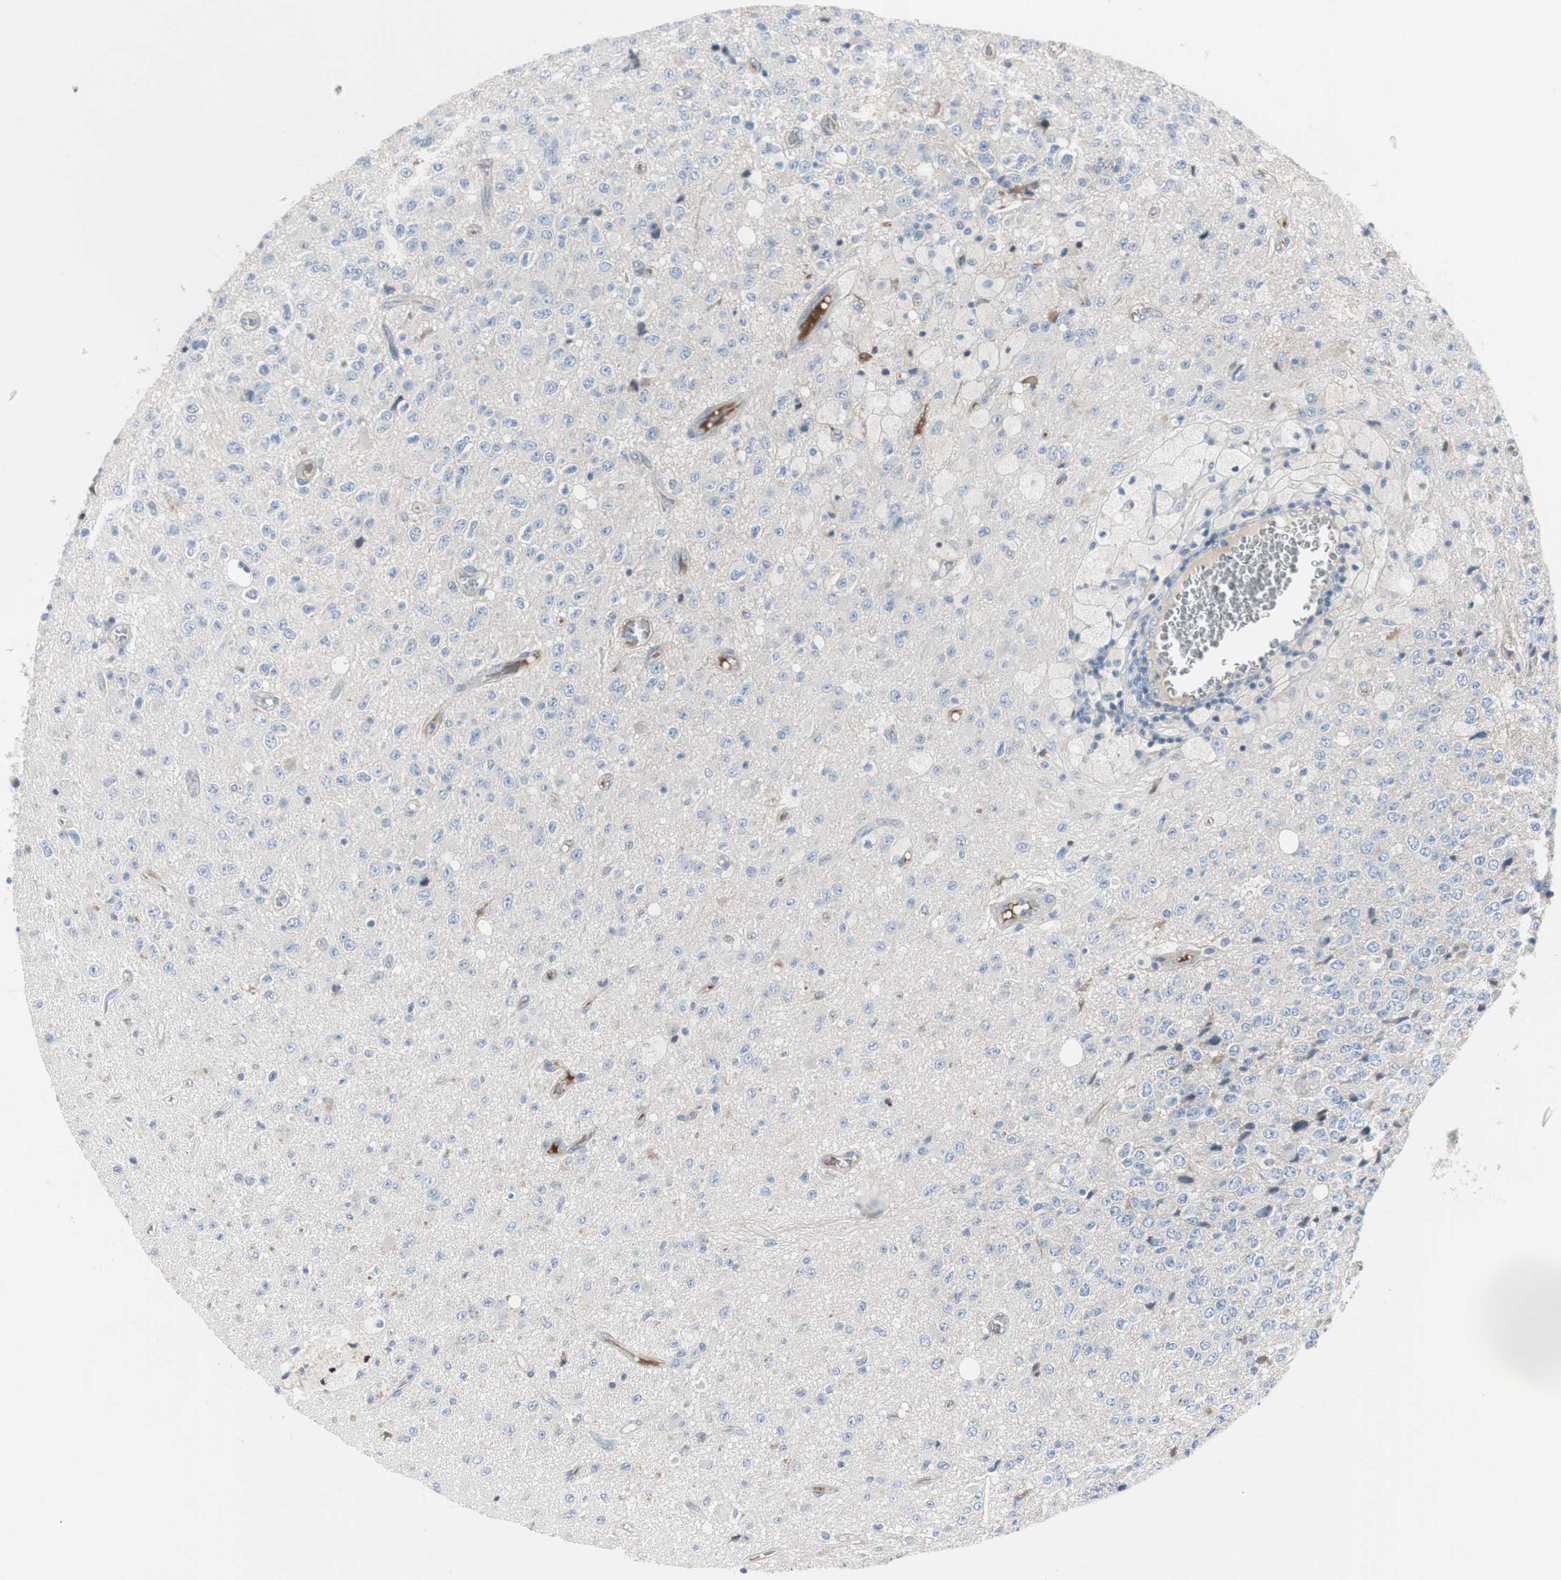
{"staining": {"intensity": "negative", "quantity": "none", "location": "none"}, "tissue": "glioma", "cell_type": "Tumor cells", "image_type": "cancer", "snomed": [{"axis": "morphology", "description": "Glioma, malignant, High grade"}, {"axis": "topography", "description": "pancreas cauda"}], "caption": "High power microscopy histopathology image of an IHC image of high-grade glioma (malignant), revealing no significant expression in tumor cells.", "gene": "PIGR", "patient": {"sex": "male", "age": 60}}